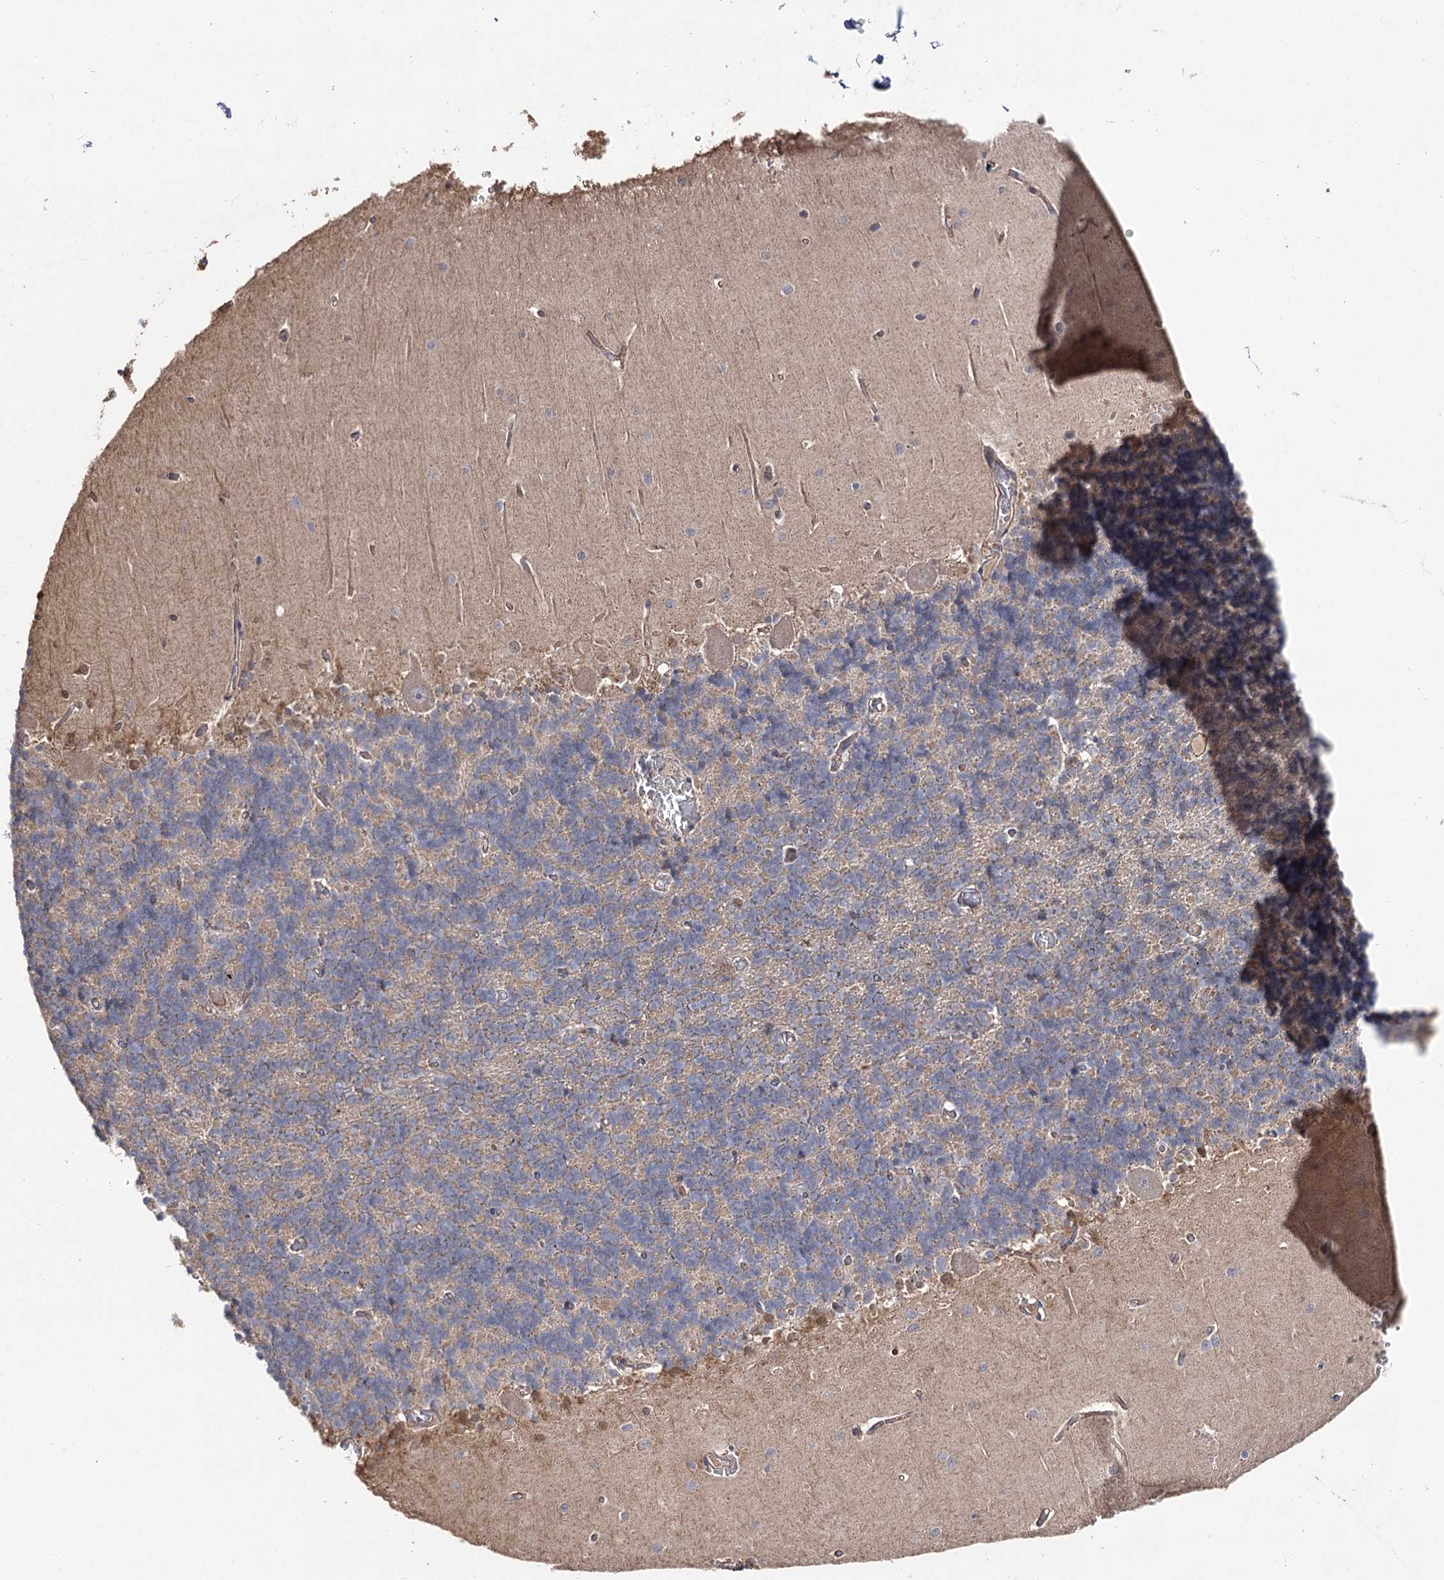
{"staining": {"intensity": "negative", "quantity": "none", "location": "none"}, "tissue": "cerebellum", "cell_type": "Cells in granular layer", "image_type": "normal", "snomed": [{"axis": "morphology", "description": "Normal tissue, NOS"}, {"axis": "topography", "description": "Cerebellum"}], "caption": "This is an IHC photomicrograph of unremarkable cerebellum. There is no expression in cells in granular layer.", "gene": "AURKC", "patient": {"sex": "male", "age": 37}}